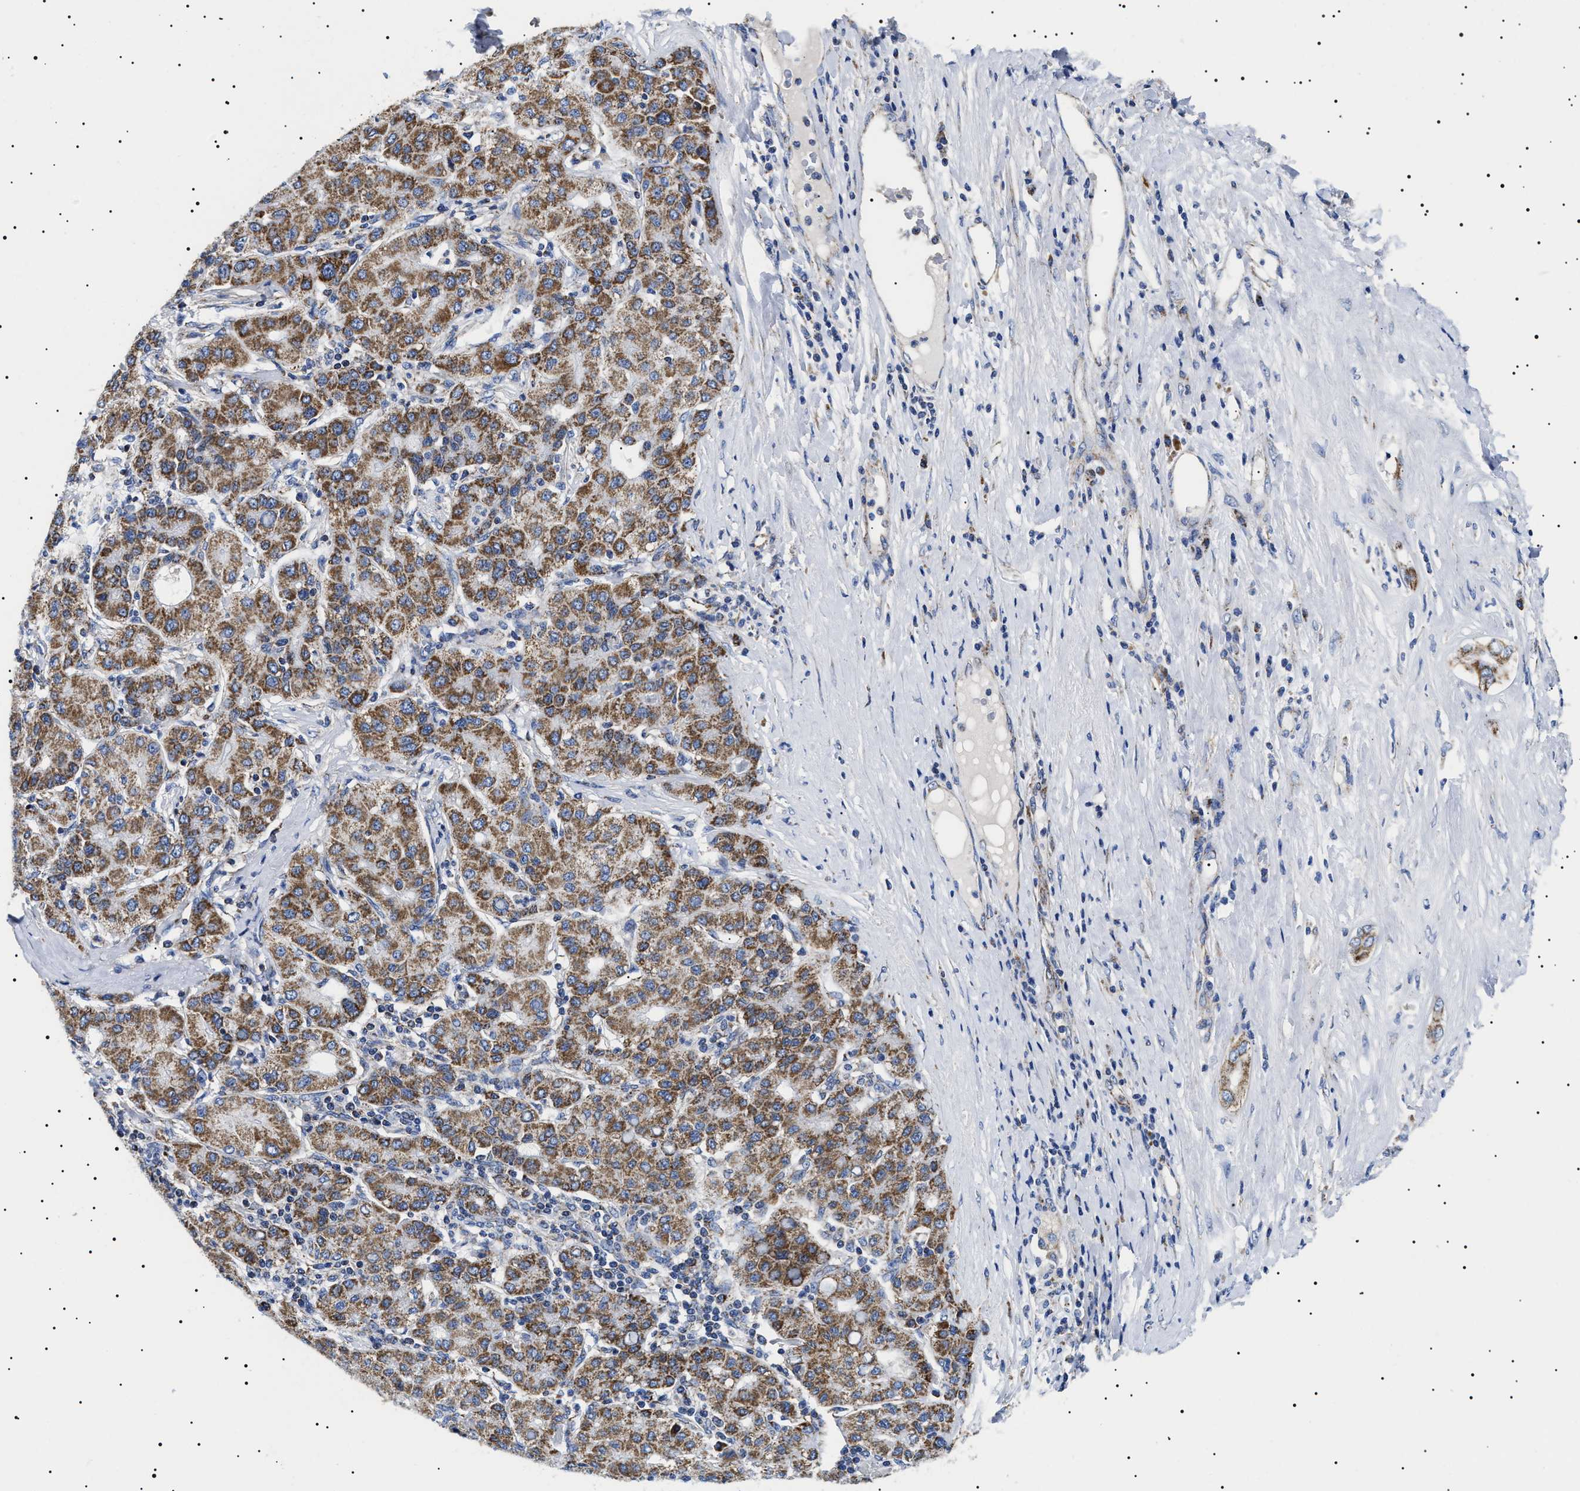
{"staining": {"intensity": "strong", "quantity": ">75%", "location": "cytoplasmic/membranous"}, "tissue": "liver cancer", "cell_type": "Tumor cells", "image_type": "cancer", "snomed": [{"axis": "morphology", "description": "Carcinoma, Hepatocellular, NOS"}, {"axis": "topography", "description": "Liver"}], "caption": "Immunohistochemical staining of human liver cancer (hepatocellular carcinoma) displays high levels of strong cytoplasmic/membranous expression in approximately >75% of tumor cells.", "gene": "CHRDL2", "patient": {"sex": "male", "age": 65}}